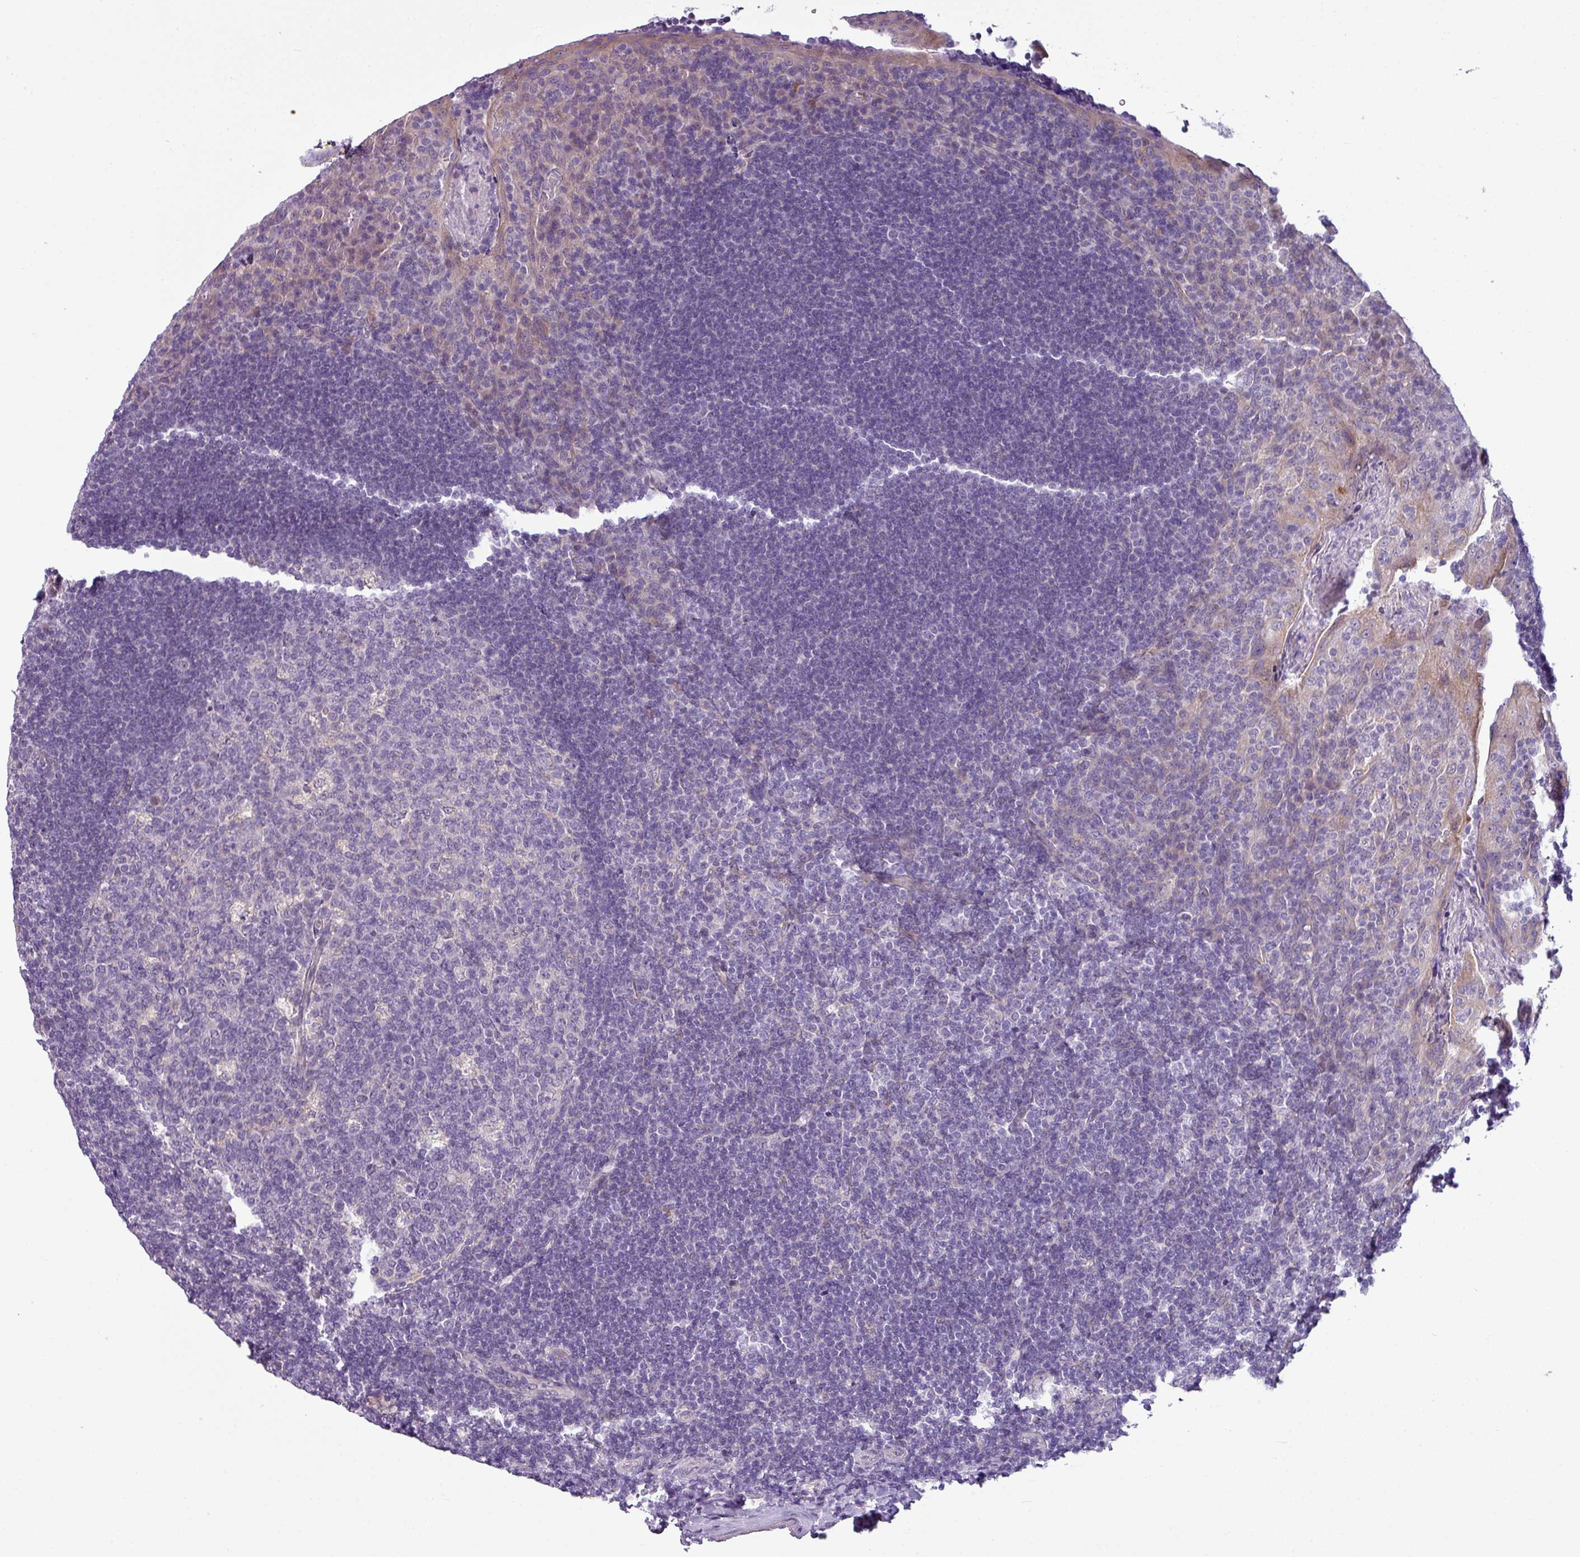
{"staining": {"intensity": "negative", "quantity": "none", "location": "none"}, "tissue": "tonsil", "cell_type": "Germinal center cells", "image_type": "normal", "snomed": [{"axis": "morphology", "description": "Normal tissue, NOS"}, {"axis": "topography", "description": "Tonsil"}], "caption": "Tonsil was stained to show a protein in brown. There is no significant expression in germinal center cells.", "gene": "TOR1AIP2", "patient": {"sex": "male", "age": 17}}